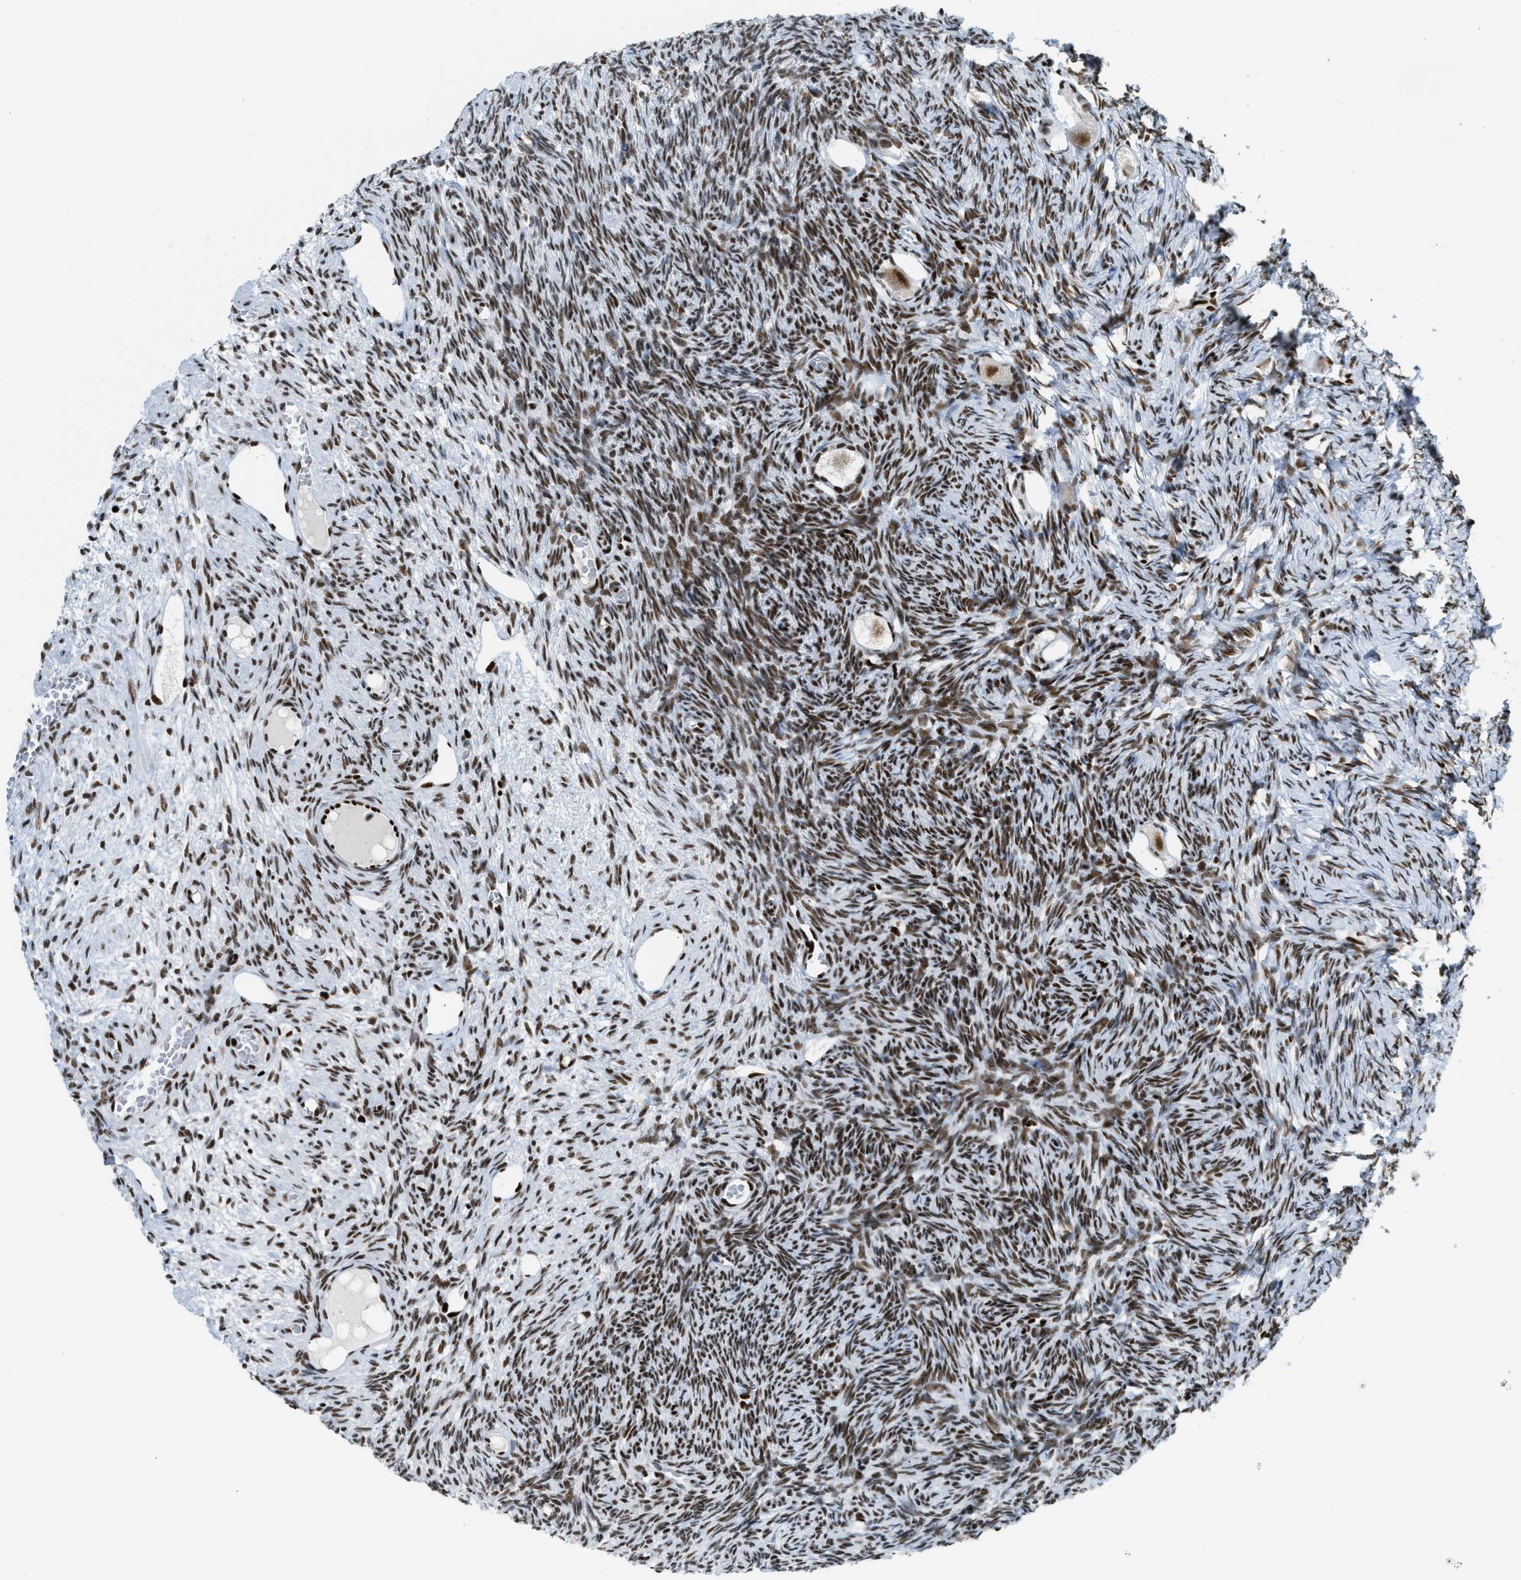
{"staining": {"intensity": "strong", "quantity": ">75%", "location": "nuclear"}, "tissue": "ovary", "cell_type": "Follicle cells", "image_type": "normal", "snomed": [{"axis": "morphology", "description": "Normal tissue, NOS"}, {"axis": "topography", "description": "Ovary"}], "caption": "The histopathology image reveals staining of benign ovary, revealing strong nuclear protein expression (brown color) within follicle cells.", "gene": "PIF1", "patient": {"sex": "female", "age": 27}}